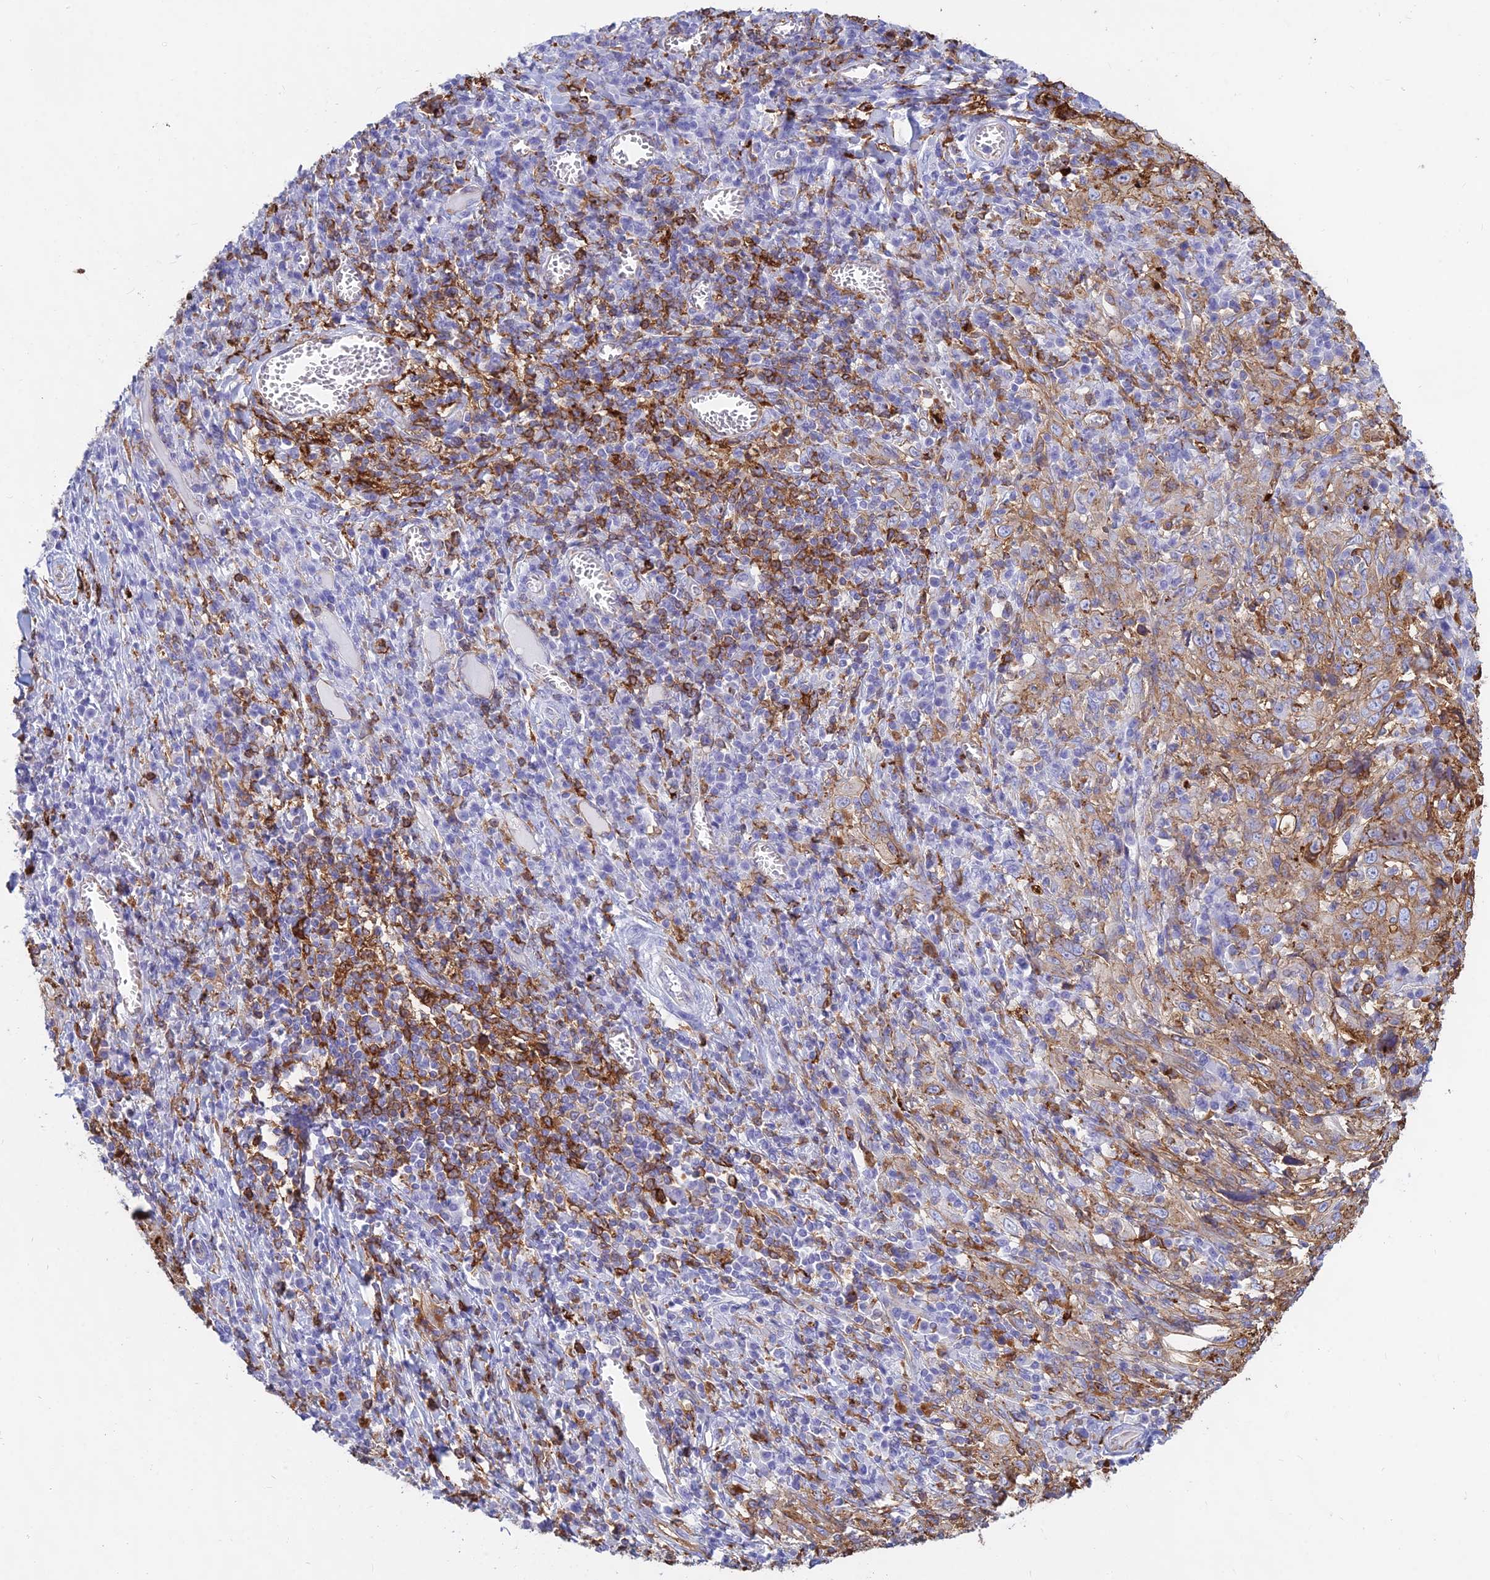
{"staining": {"intensity": "moderate", "quantity": "25%-75%", "location": "cytoplasmic/membranous"}, "tissue": "cervical cancer", "cell_type": "Tumor cells", "image_type": "cancer", "snomed": [{"axis": "morphology", "description": "Squamous cell carcinoma, NOS"}, {"axis": "topography", "description": "Cervix"}], "caption": "Moderate cytoplasmic/membranous staining for a protein is seen in approximately 25%-75% of tumor cells of cervical cancer using IHC.", "gene": "HLA-DRB1", "patient": {"sex": "female", "age": 46}}